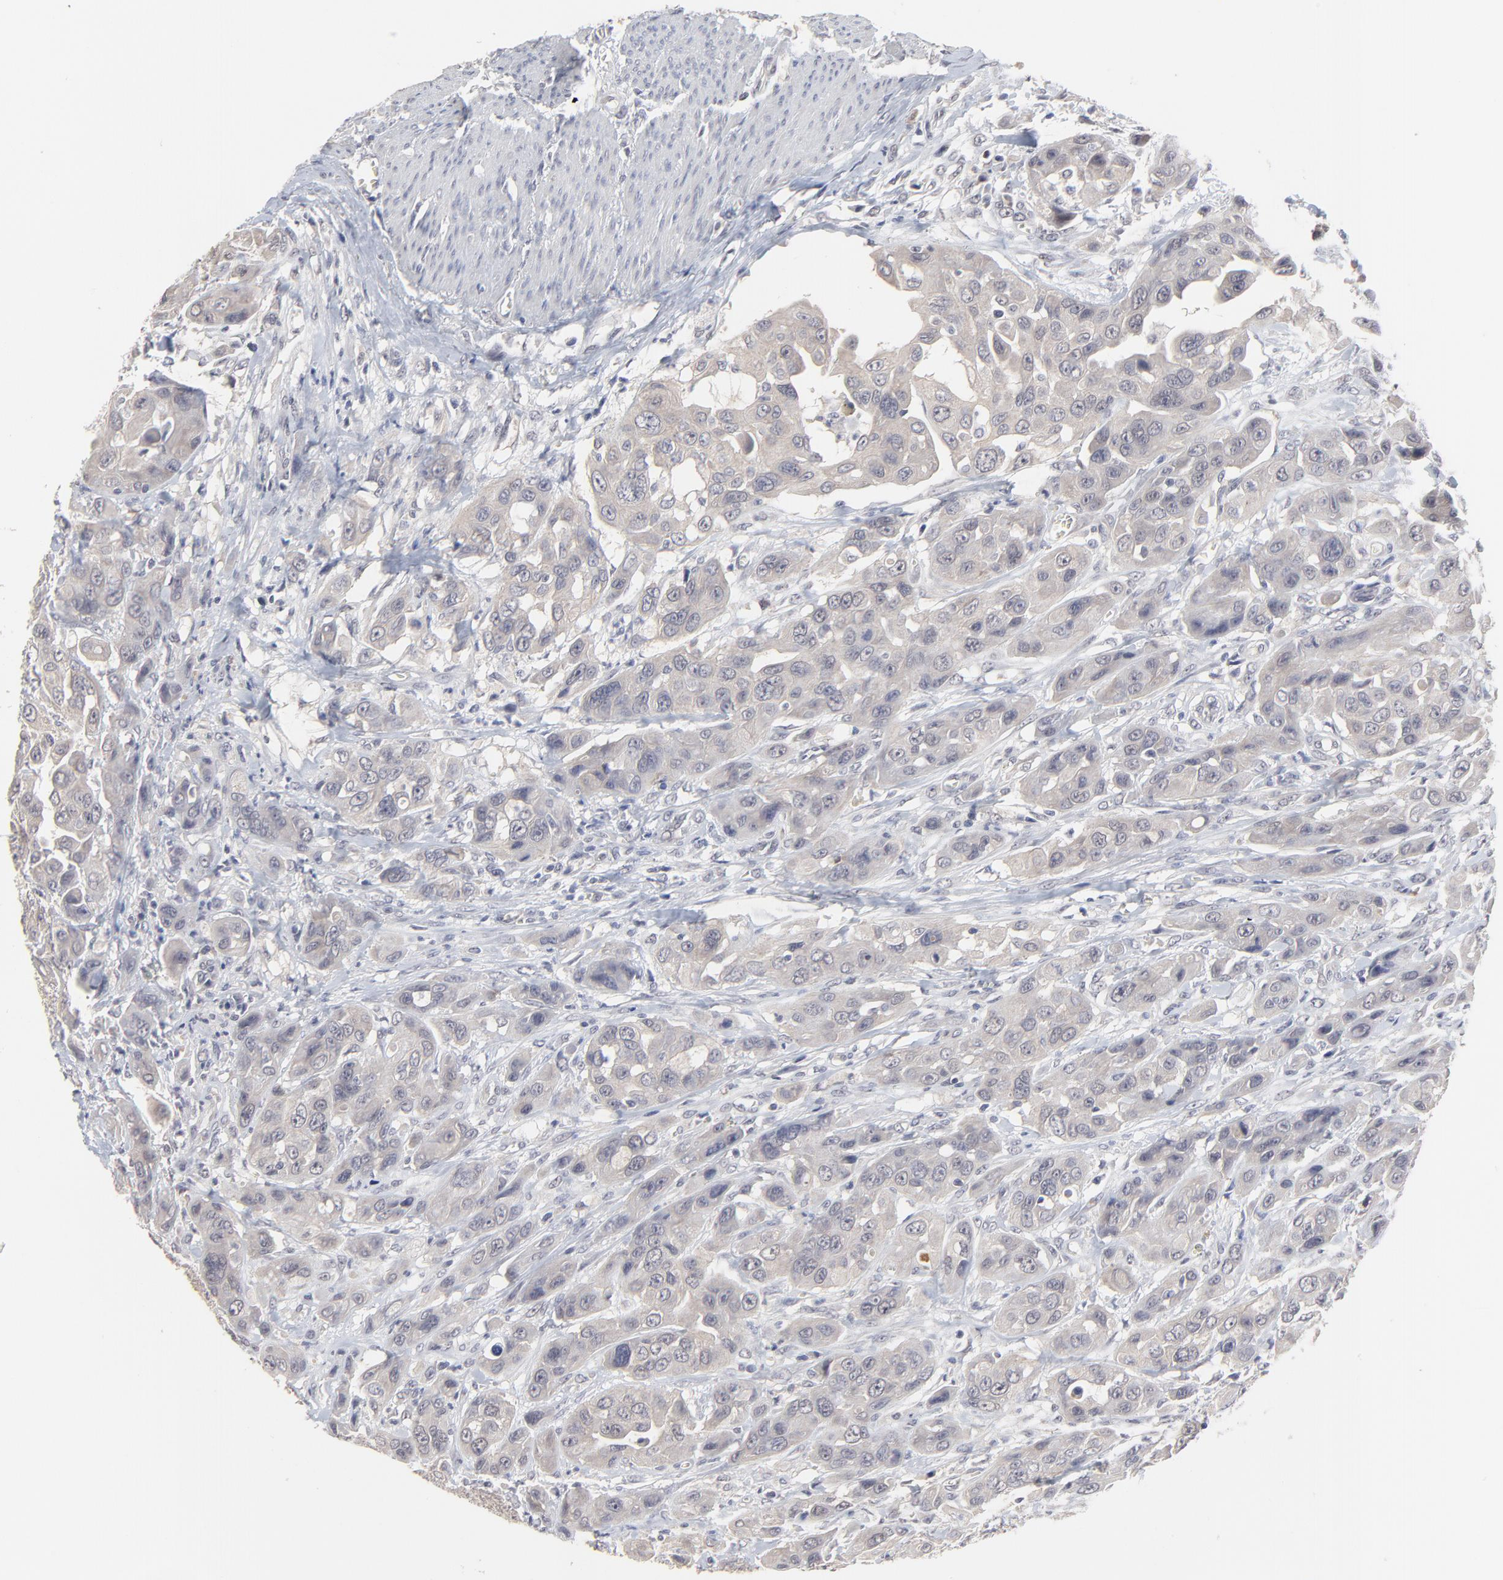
{"staining": {"intensity": "weak", "quantity": "25%-75%", "location": "cytoplasmic/membranous"}, "tissue": "urothelial cancer", "cell_type": "Tumor cells", "image_type": "cancer", "snomed": [{"axis": "morphology", "description": "Urothelial carcinoma, High grade"}, {"axis": "topography", "description": "Urinary bladder"}], "caption": "Weak cytoplasmic/membranous staining for a protein is identified in about 25%-75% of tumor cells of urothelial cancer using immunohistochemistry.", "gene": "FAM199X", "patient": {"sex": "male", "age": 73}}